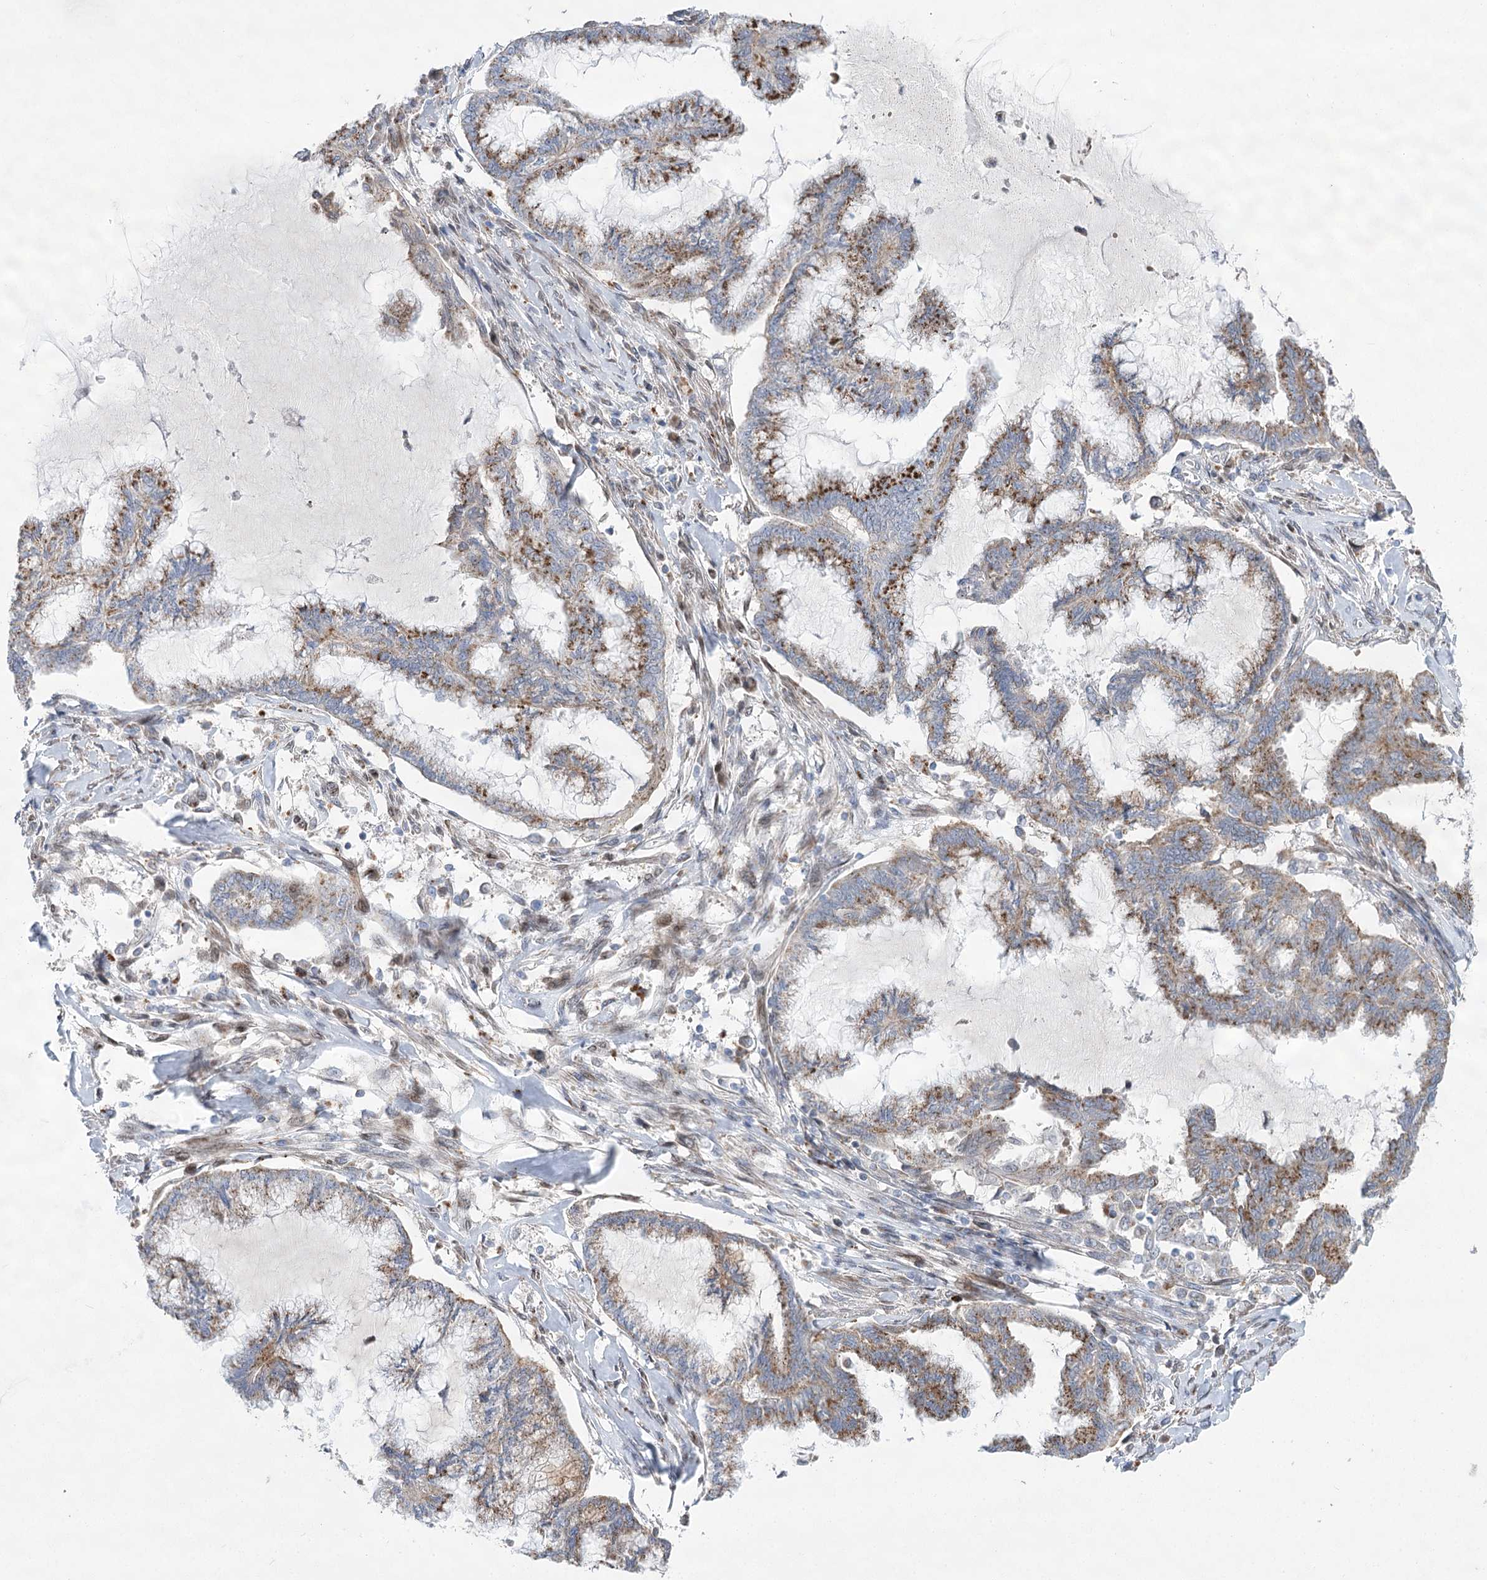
{"staining": {"intensity": "moderate", "quantity": ">75%", "location": "cytoplasmic/membranous"}, "tissue": "endometrial cancer", "cell_type": "Tumor cells", "image_type": "cancer", "snomed": [{"axis": "morphology", "description": "Adenocarcinoma, NOS"}, {"axis": "topography", "description": "Endometrium"}], "caption": "IHC of human endometrial cancer (adenocarcinoma) reveals medium levels of moderate cytoplasmic/membranous positivity in approximately >75% of tumor cells.", "gene": "NME7", "patient": {"sex": "female", "age": 86}}